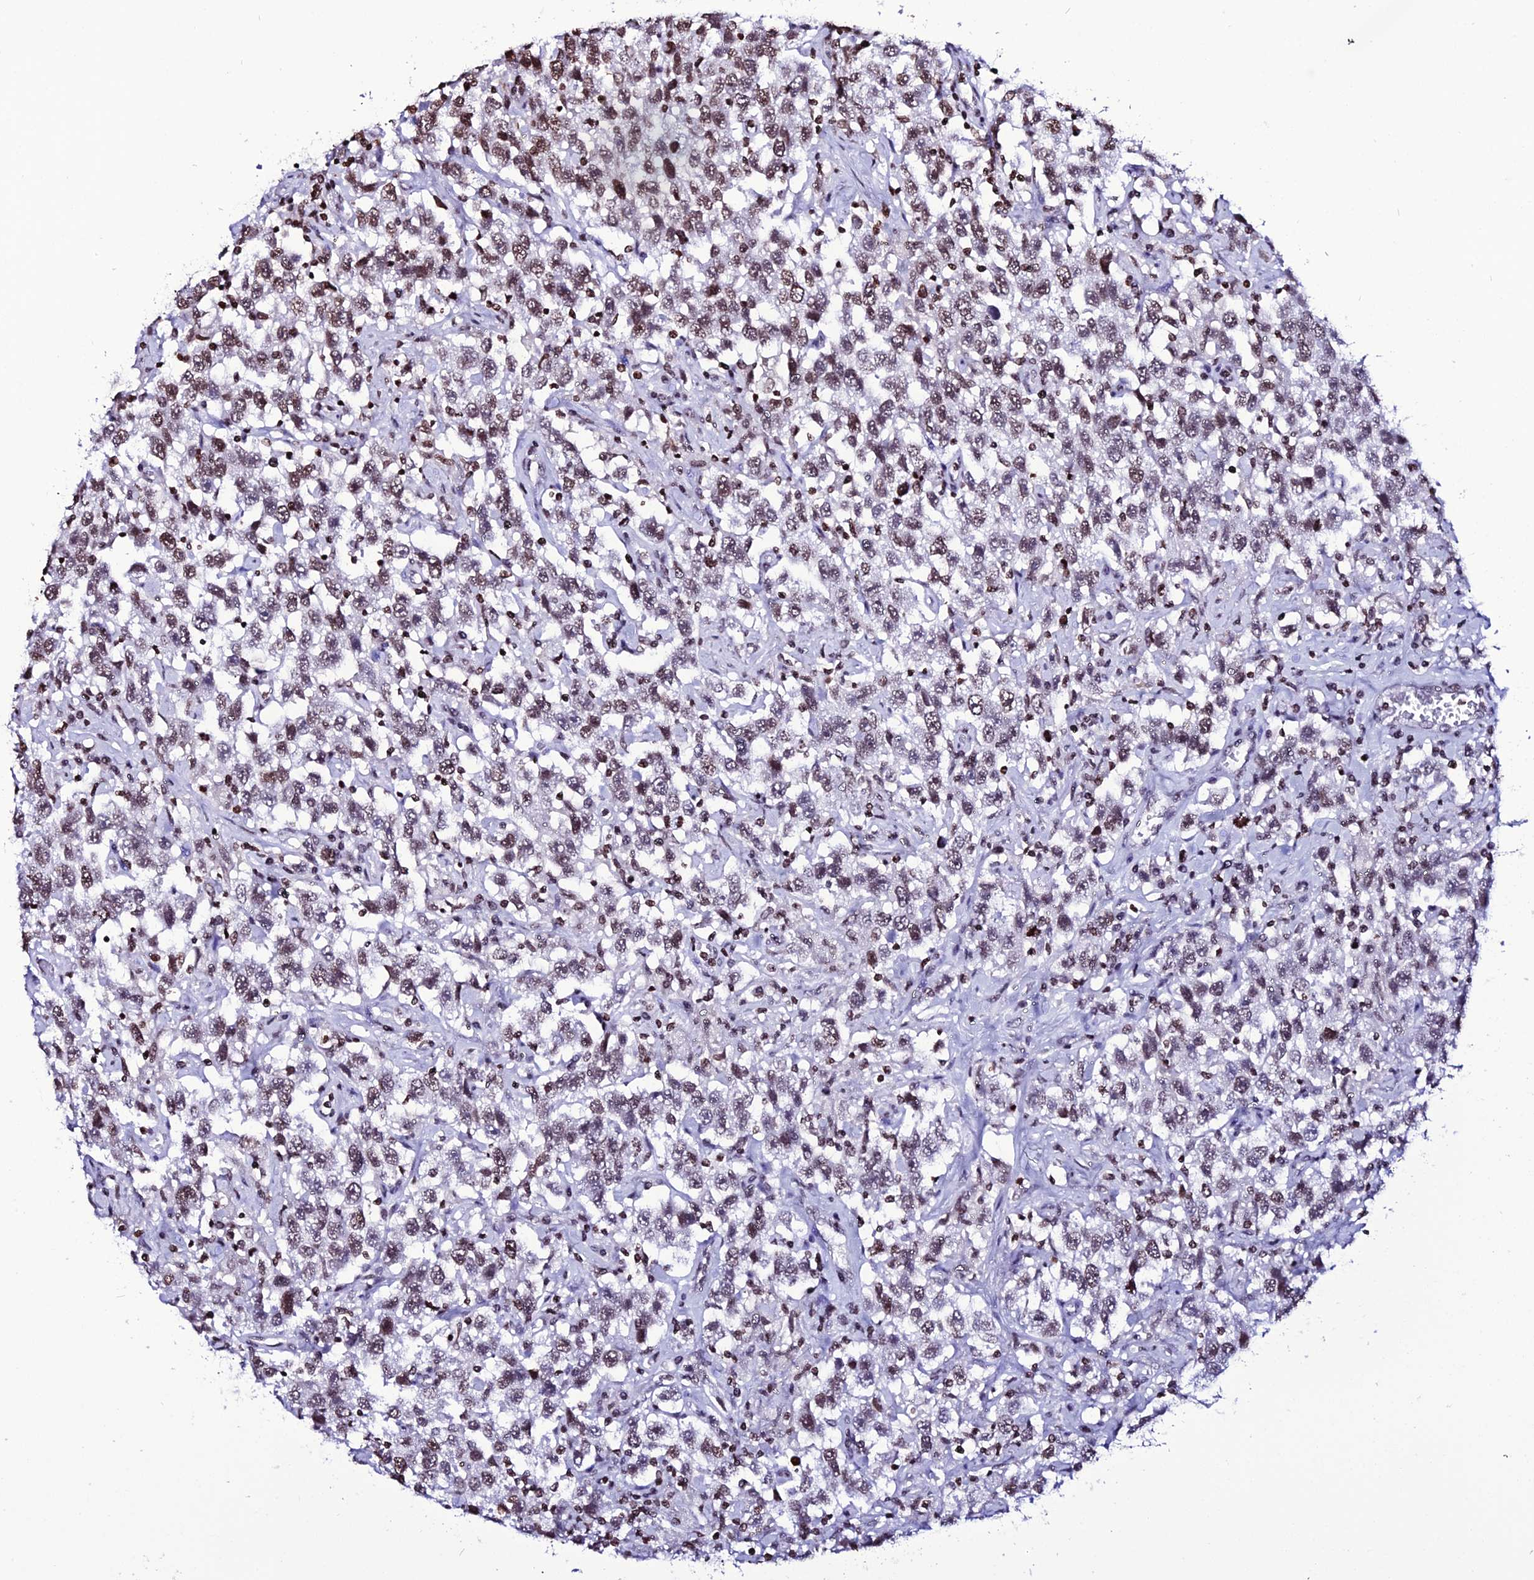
{"staining": {"intensity": "weak", "quantity": ">75%", "location": "nuclear"}, "tissue": "testis cancer", "cell_type": "Tumor cells", "image_type": "cancer", "snomed": [{"axis": "morphology", "description": "Seminoma, NOS"}, {"axis": "topography", "description": "Testis"}], "caption": "DAB (3,3'-diaminobenzidine) immunohistochemical staining of testis seminoma demonstrates weak nuclear protein expression in approximately >75% of tumor cells. The protein is stained brown, and the nuclei are stained in blue (DAB (3,3'-diaminobenzidine) IHC with brightfield microscopy, high magnification).", "gene": "MACROH2A2", "patient": {"sex": "male", "age": 41}}